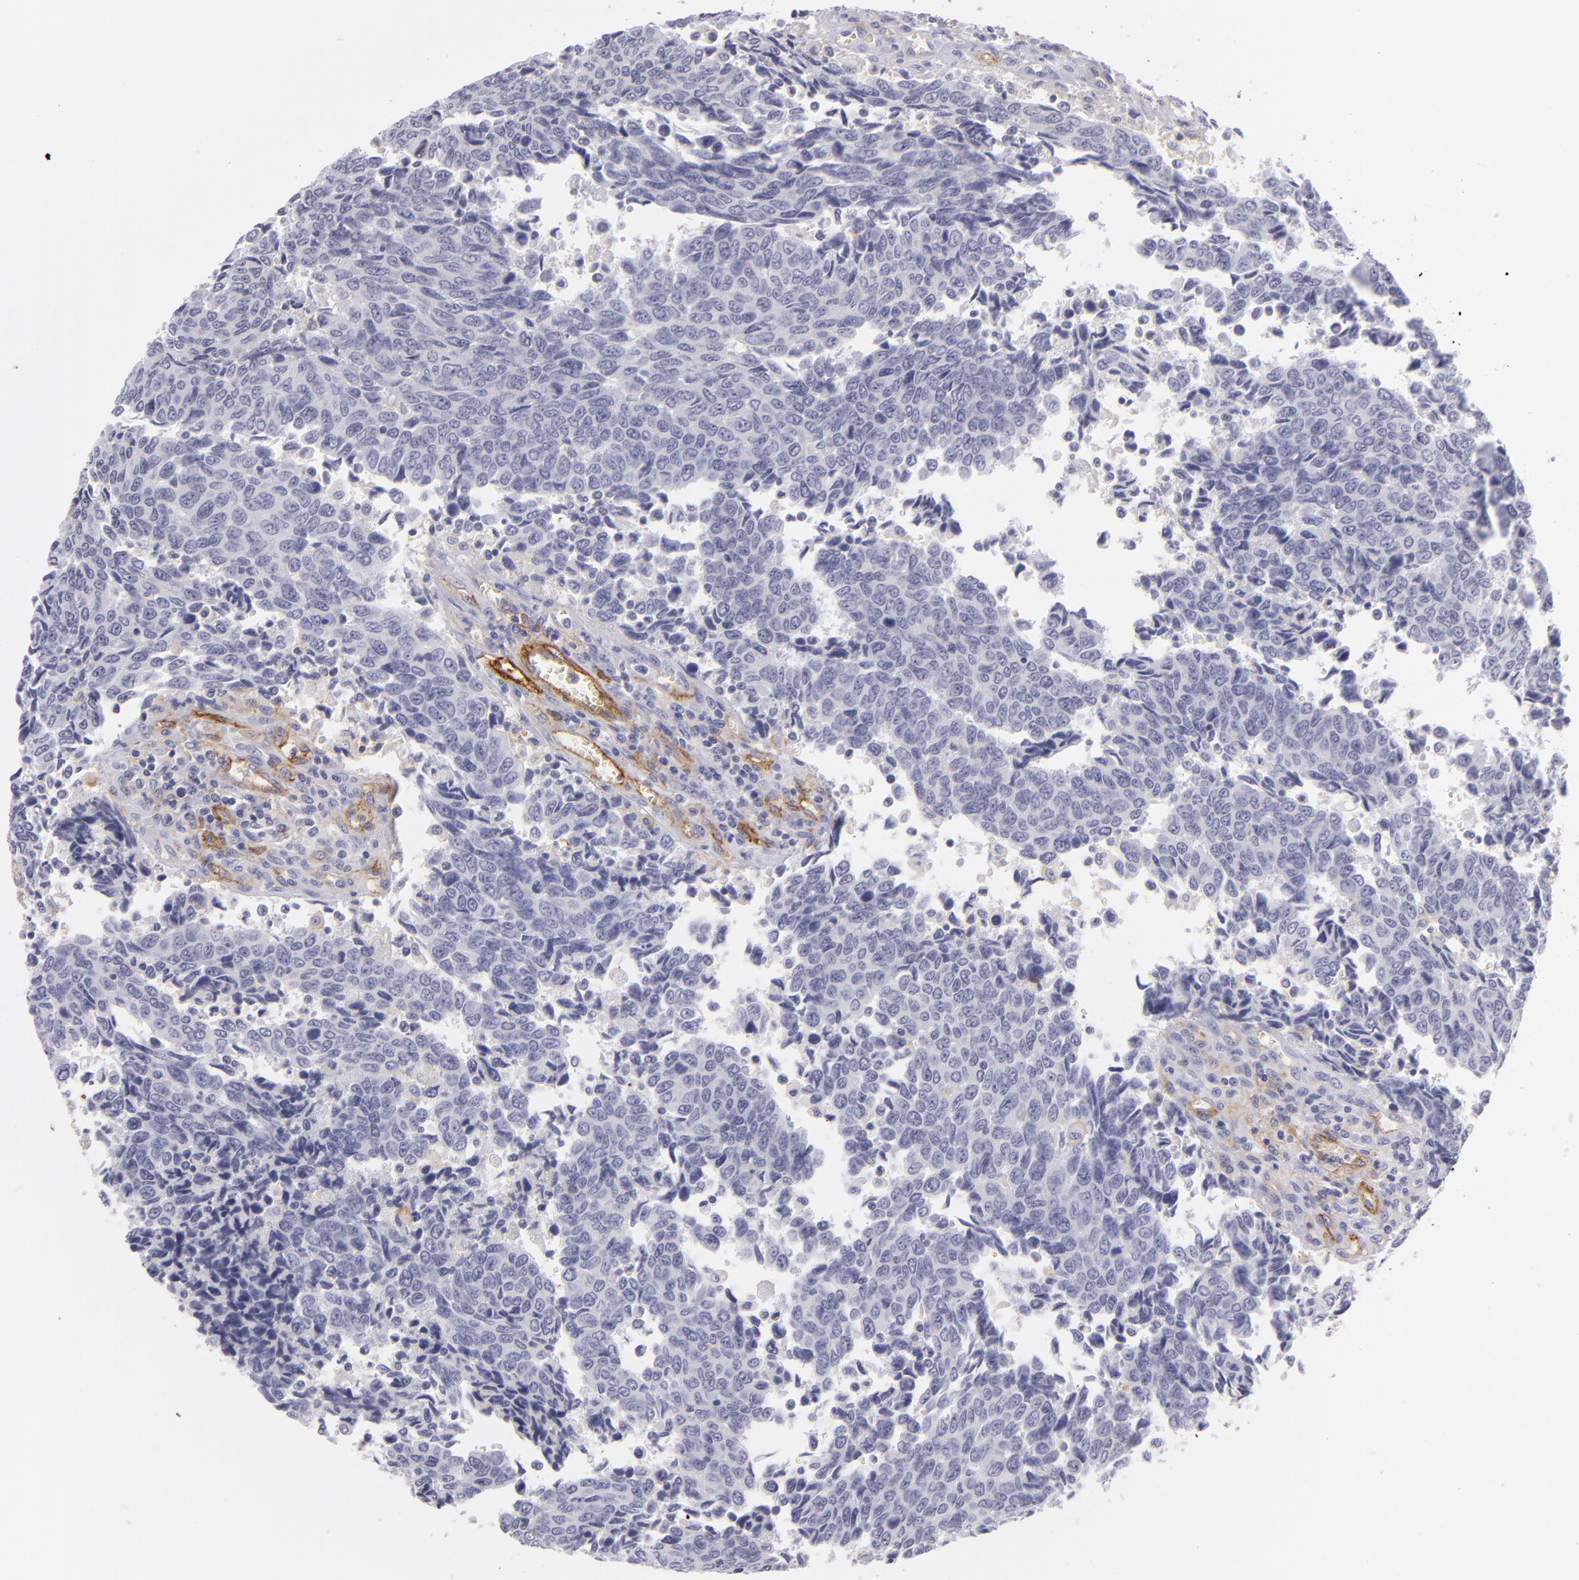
{"staining": {"intensity": "negative", "quantity": "none", "location": "none"}, "tissue": "urothelial cancer", "cell_type": "Tumor cells", "image_type": "cancer", "snomed": [{"axis": "morphology", "description": "Urothelial carcinoma, High grade"}, {"axis": "topography", "description": "Urinary bladder"}], "caption": "There is no significant positivity in tumor cells of urothelial cancer. The staining is performed using DAB (3,3'-diaminobenzidine) brown chromogen with nuclei counter-stained in using hematoxylin.", "gene": "THBD", "patient": {"sex": "male", "age": 86}}